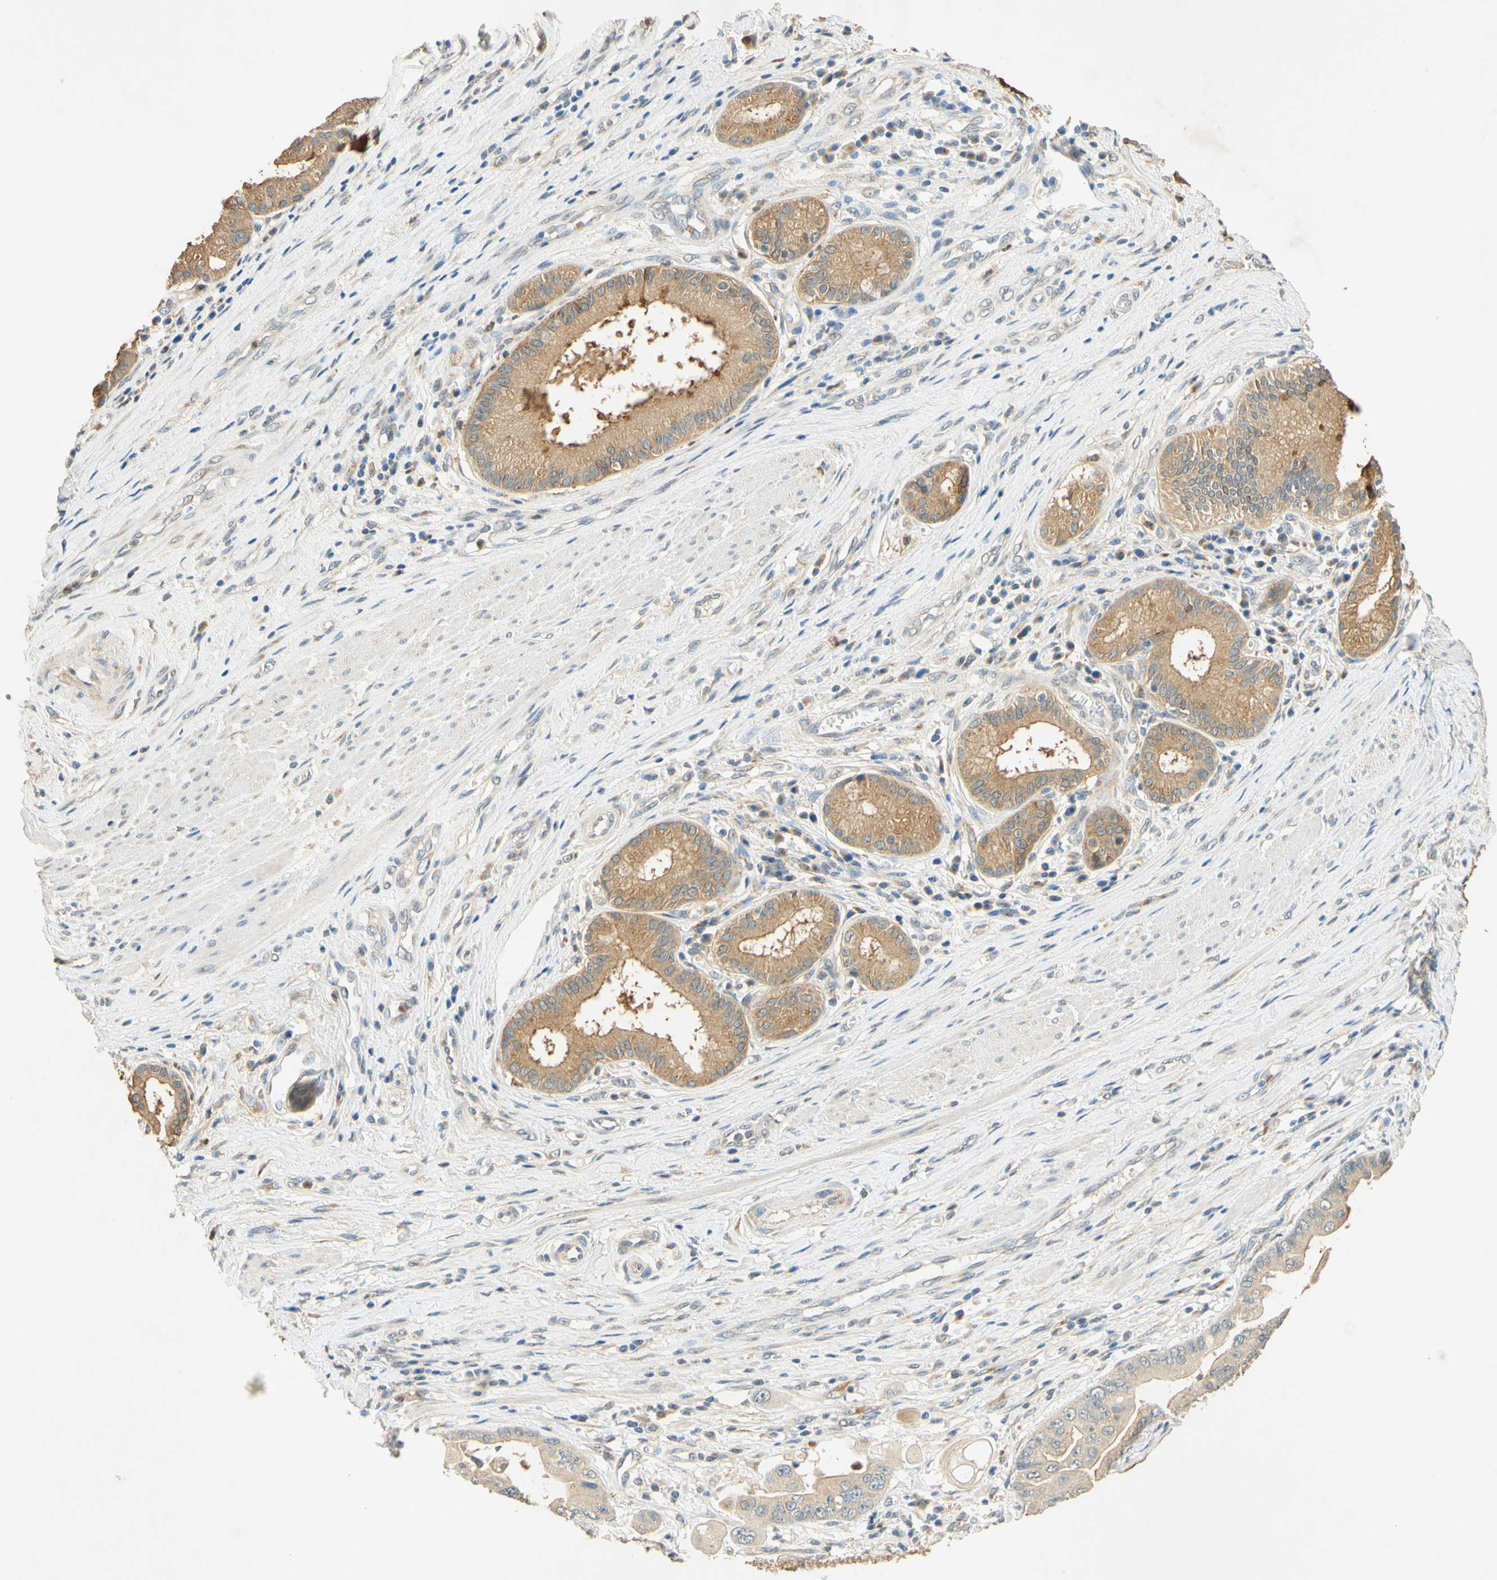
{"staining": {"intensity": "moderate", "quantity": ">75%", "location": "cytoplasmic/membranous"}, "tissue": "pancreatic cancer", "cell_type": "Tumor cells", "image_type": "cancer", "snomed": [{"axis": "morphology", "description": "Adenocarcinoma, NOS"}, {"axis": "topography", "description": "Pancreas"}], "caption": "An immunohistochemistry (IHC) image of tumor tissue is shown. Protein staining in brown labels moderate cytoplasmic/membranous positivity in pancreatic adenocarcinoma within tumor cells.", "gene": "ENTREP2", "patient": {"sex": "female", "age": 75}}